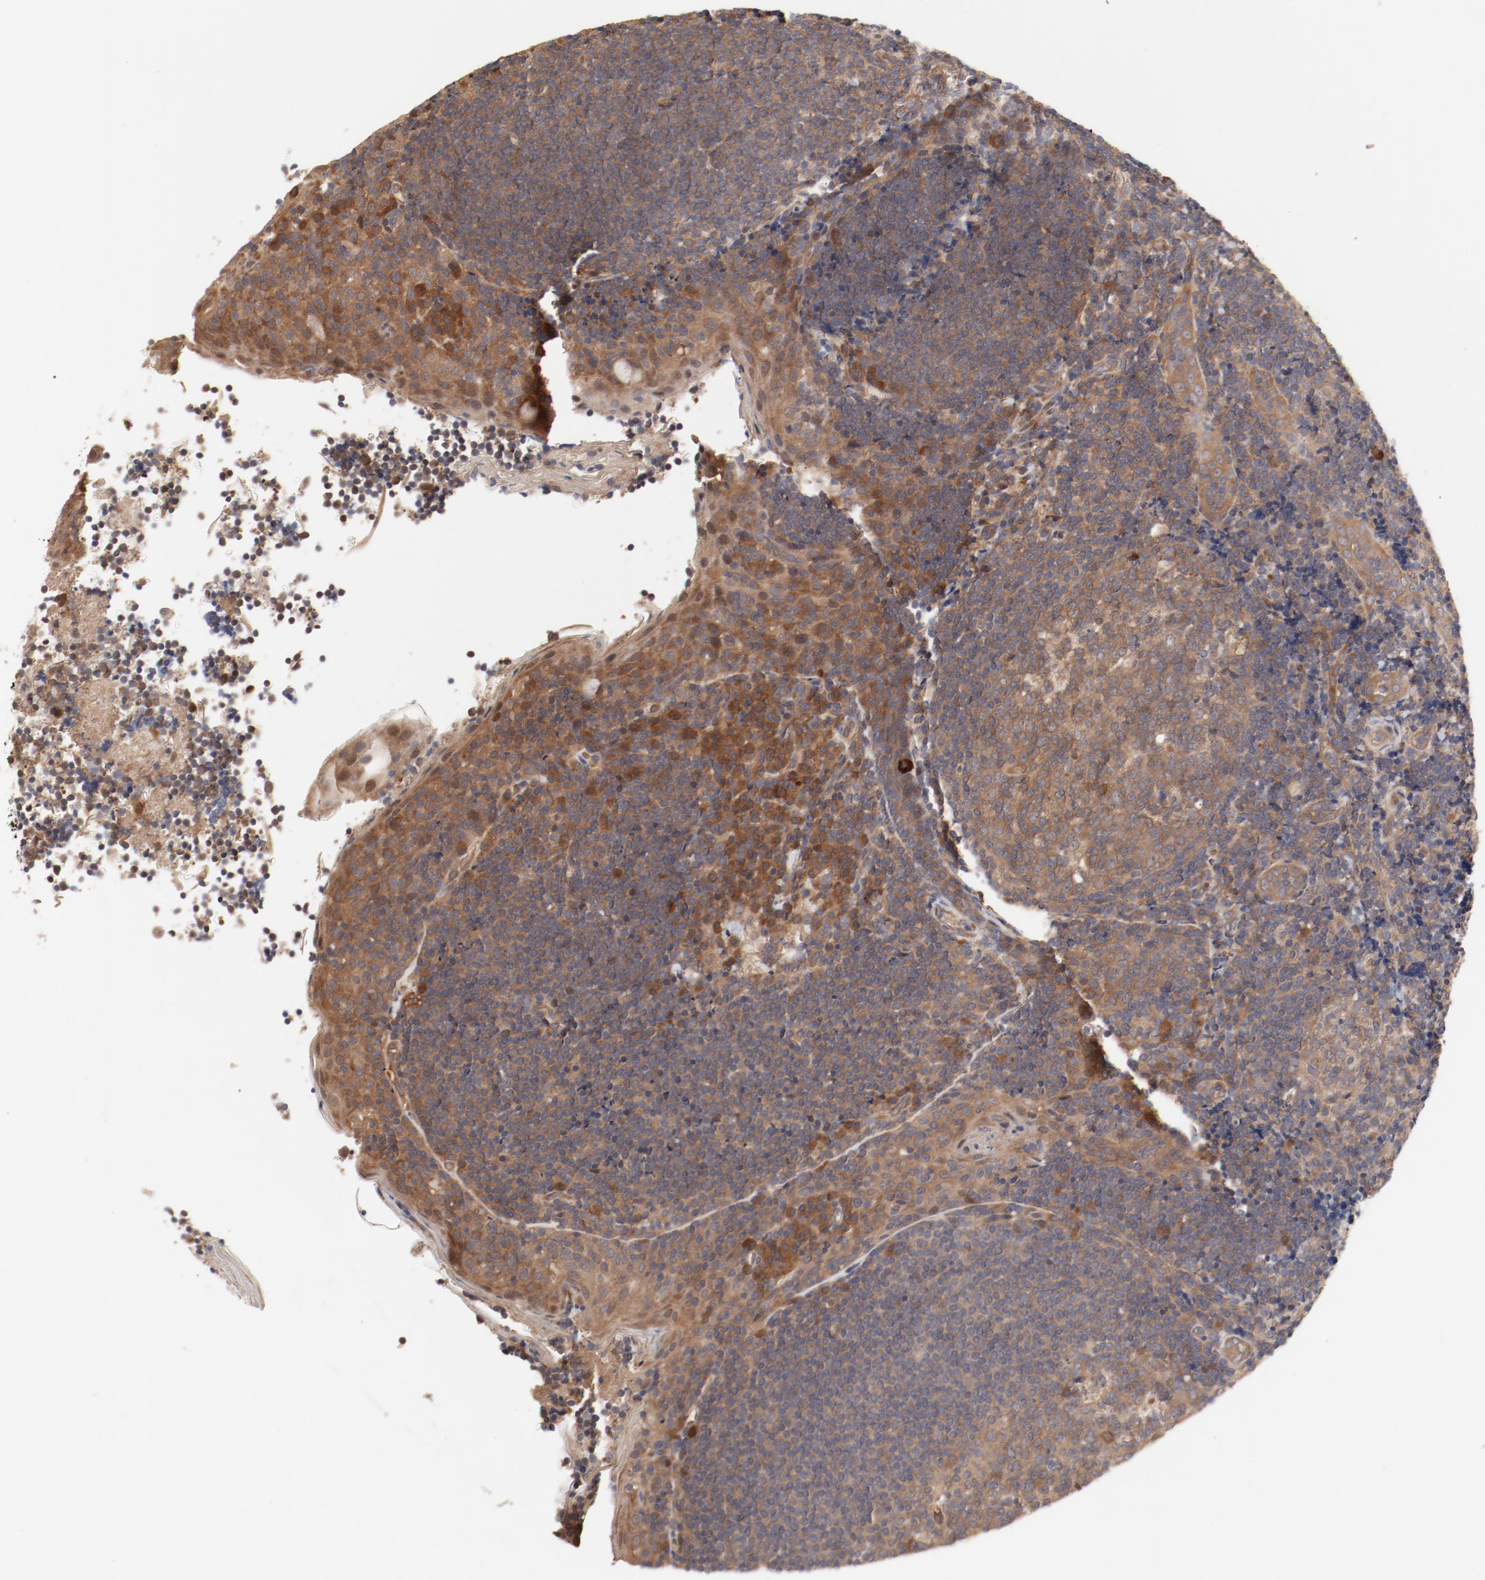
{"staining": {"intensity": "moderate", "quantity": "25%-75%", "location": "cytoplasmic/membranous"}, "tissue": "tonsil", "cell_type": "Germinal center cells", "image_type": "normal", "snomed": [{"axis": "morphology", "description": "Normal tissue, NOS"}, {"axis": "topography", "description": "Tonsil"}], "caption": "Approximately 25%-75% of germinal center cells in benign human tonsil show moderate cytoplasmic/membranous protein staining as visualized by brown immunohistochemical staining.", "gene": "PITPNM2", "patient": {"sex": "male", "age": 31}}